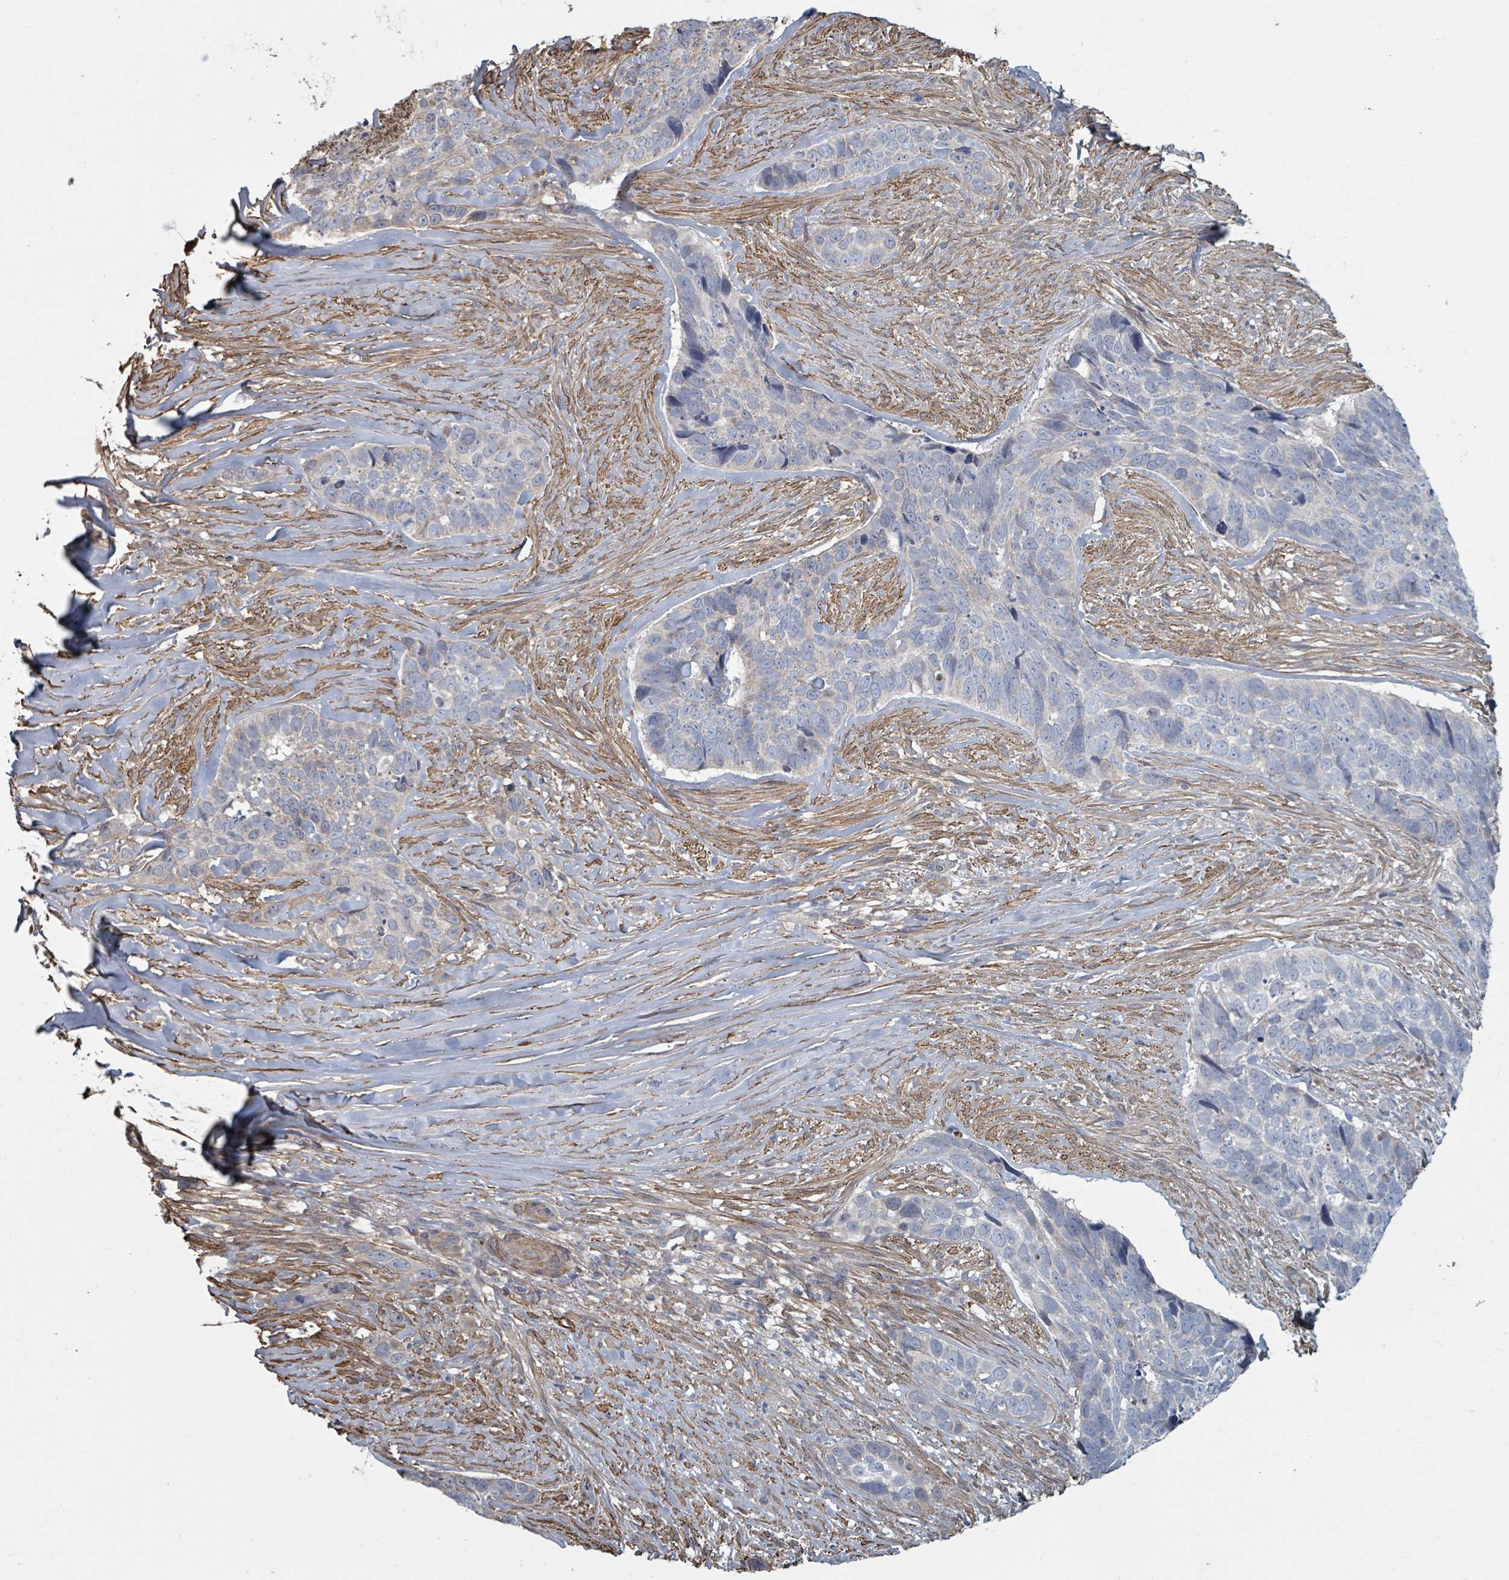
{"staining": {"intensity": "negative", "quantity": "none", "location": "none"}, "tissue": "skin cancer", "cell_type": "Tumor cells", "image_type": "cancer", "snomed": [{"axis": "morphology", "description": "Basal cell carcinoma"}, {"axis": "topography", "description": "Skin"}], "caption": "The IHC micrograph has no significant staining in tumor cells of skin cancer (basal cell carcinoma) tissue.", "gene": "ADCK1", "patient": {"sex": "female", "age": 82}}